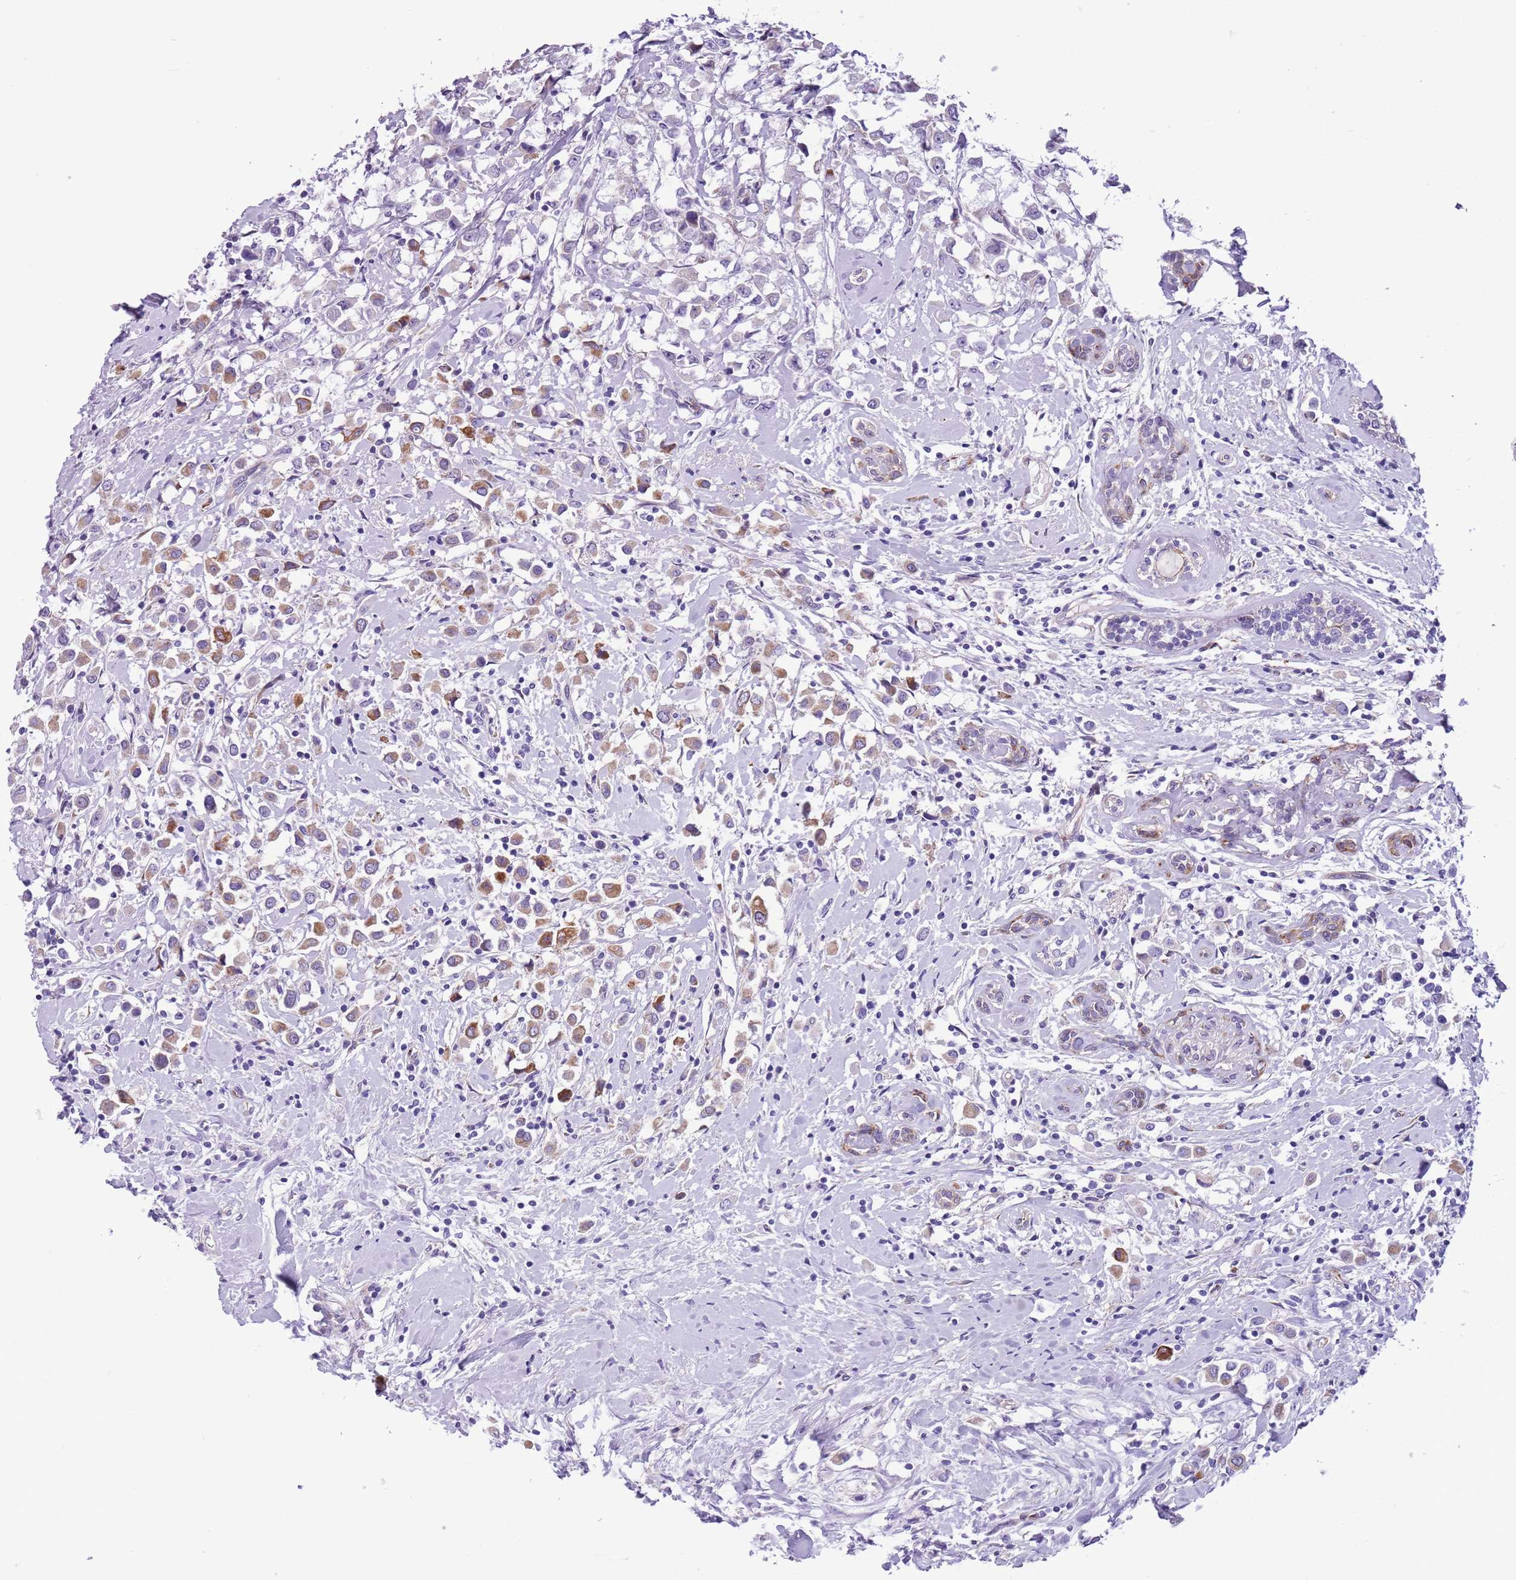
{"staining": {"intensity": "moderate", "quantity": ">75%", "location": "cytoplasmic/membranous"}, "tissue": "breast cancer", "cell_type": "Tumor cells", "image_type": "cancer", "snomed": [{"axis": "morphology", "description": "Duct carcinoma"}, {"axis": "topography", "description": "Breast"}], "caption": "IHC image of neoplastic tissue: breast cancer (intraductal carcinoma) stained using immunohistochemistry (IHC) shows medium levels of moderate protein expression localized specifically in the cytoplasmic/membranous of tumor cells, appearing as a cytoplasmic/membranous brown color.", "gene": "MRPL32", "patient": {"sex": "female", "age": 87}}